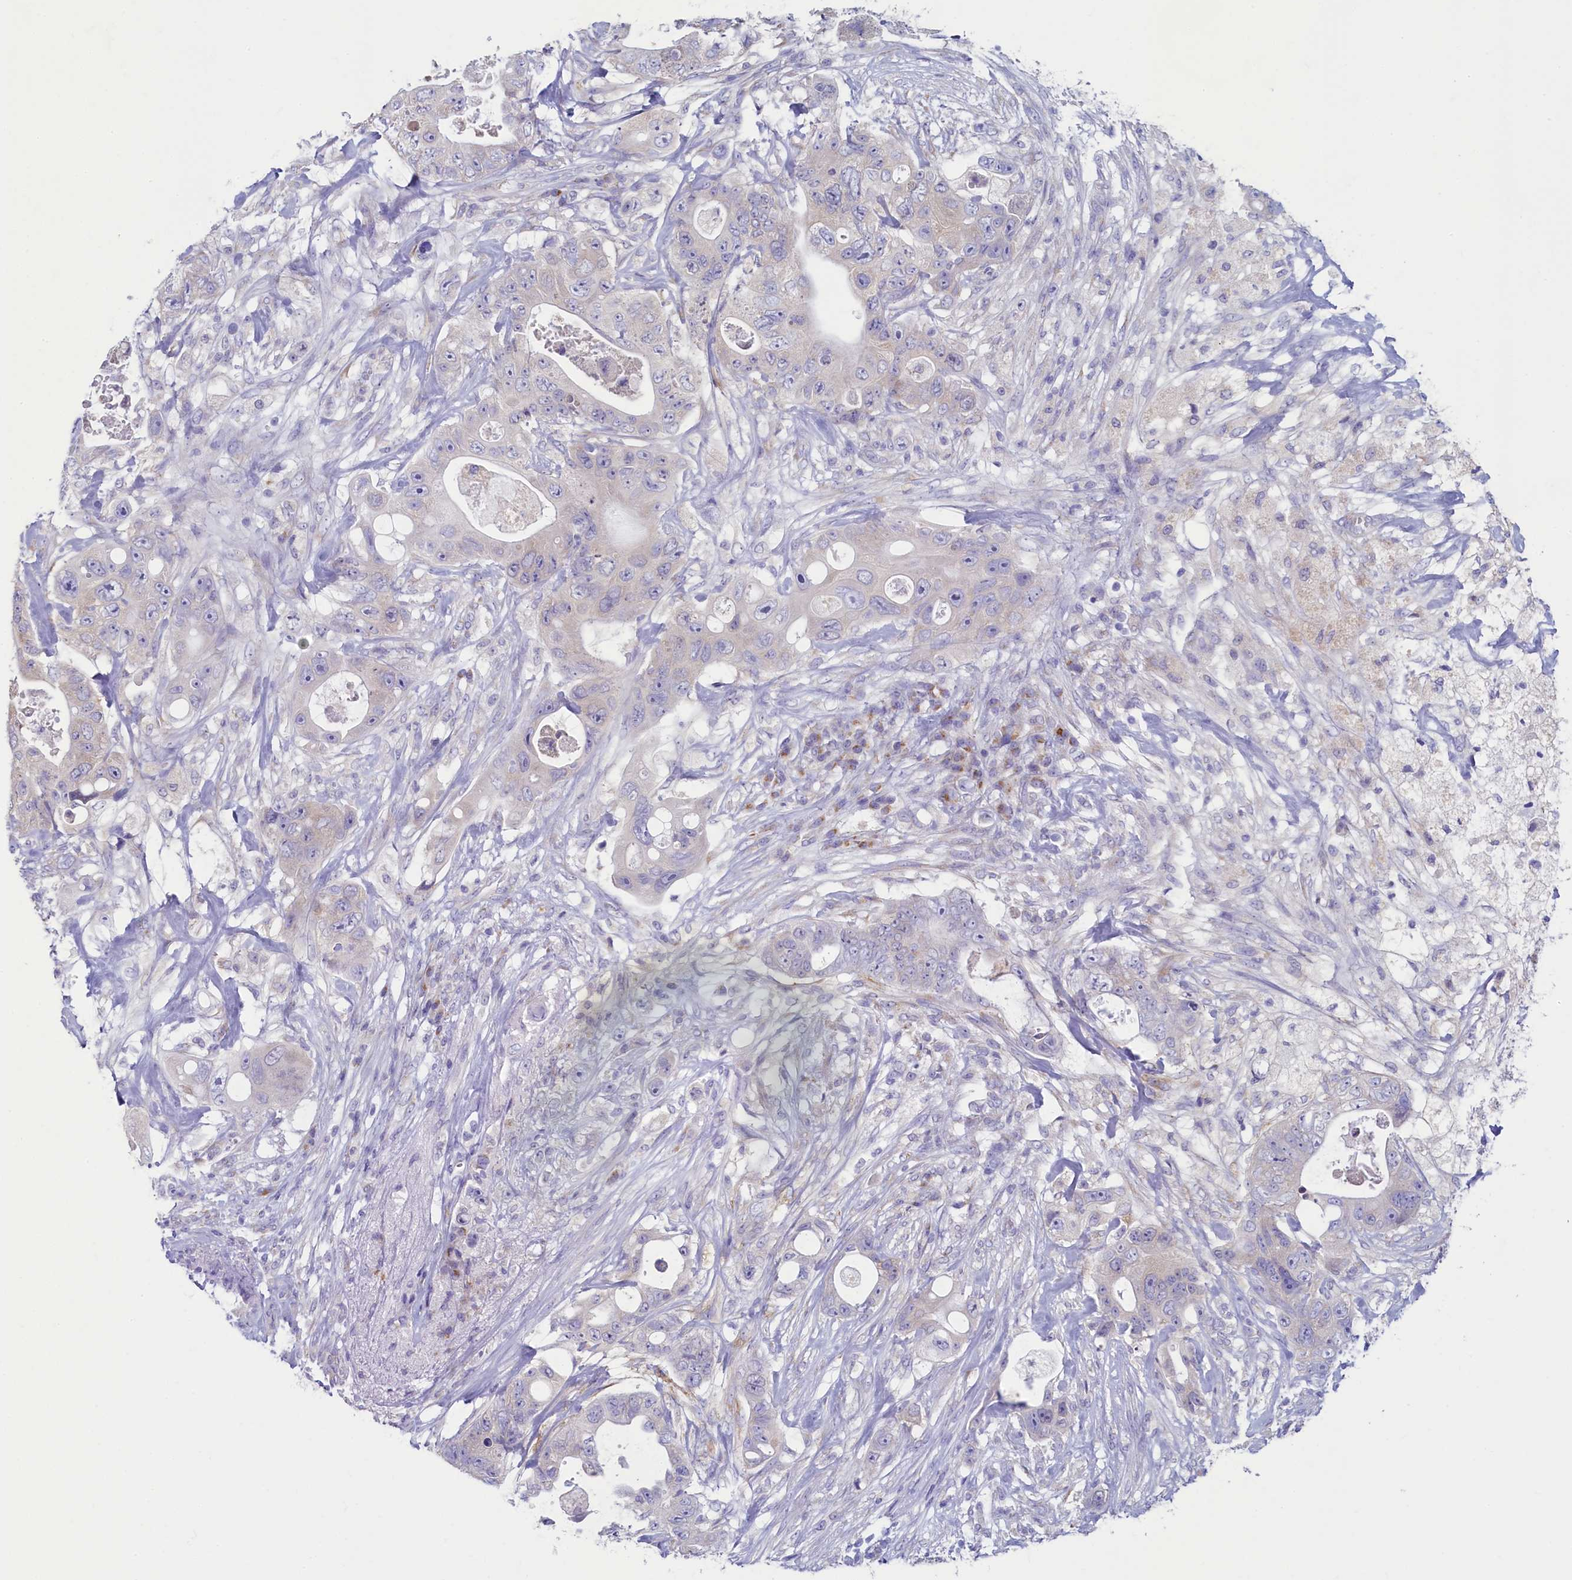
{"staining": {"intensity": "weak", "quantity": "<25%", "location": "cytoplasmic/membranous"}, "tissue": "colorectal cancer", "cell_type": "Tumor cells", "image_type": "cancer", "snomed": [{"axis": "morphology", "description": "Adenocarcinoma, NOS"}, {"axis": "topography", "description": "Colon"}], "caption": "A micrograph of adenocarcinoma (colorectal) stained for a protein reveals no brown staining in tumor cells.", "gene": "SKA3", "patient": {"sex": "female", "age": 46}}